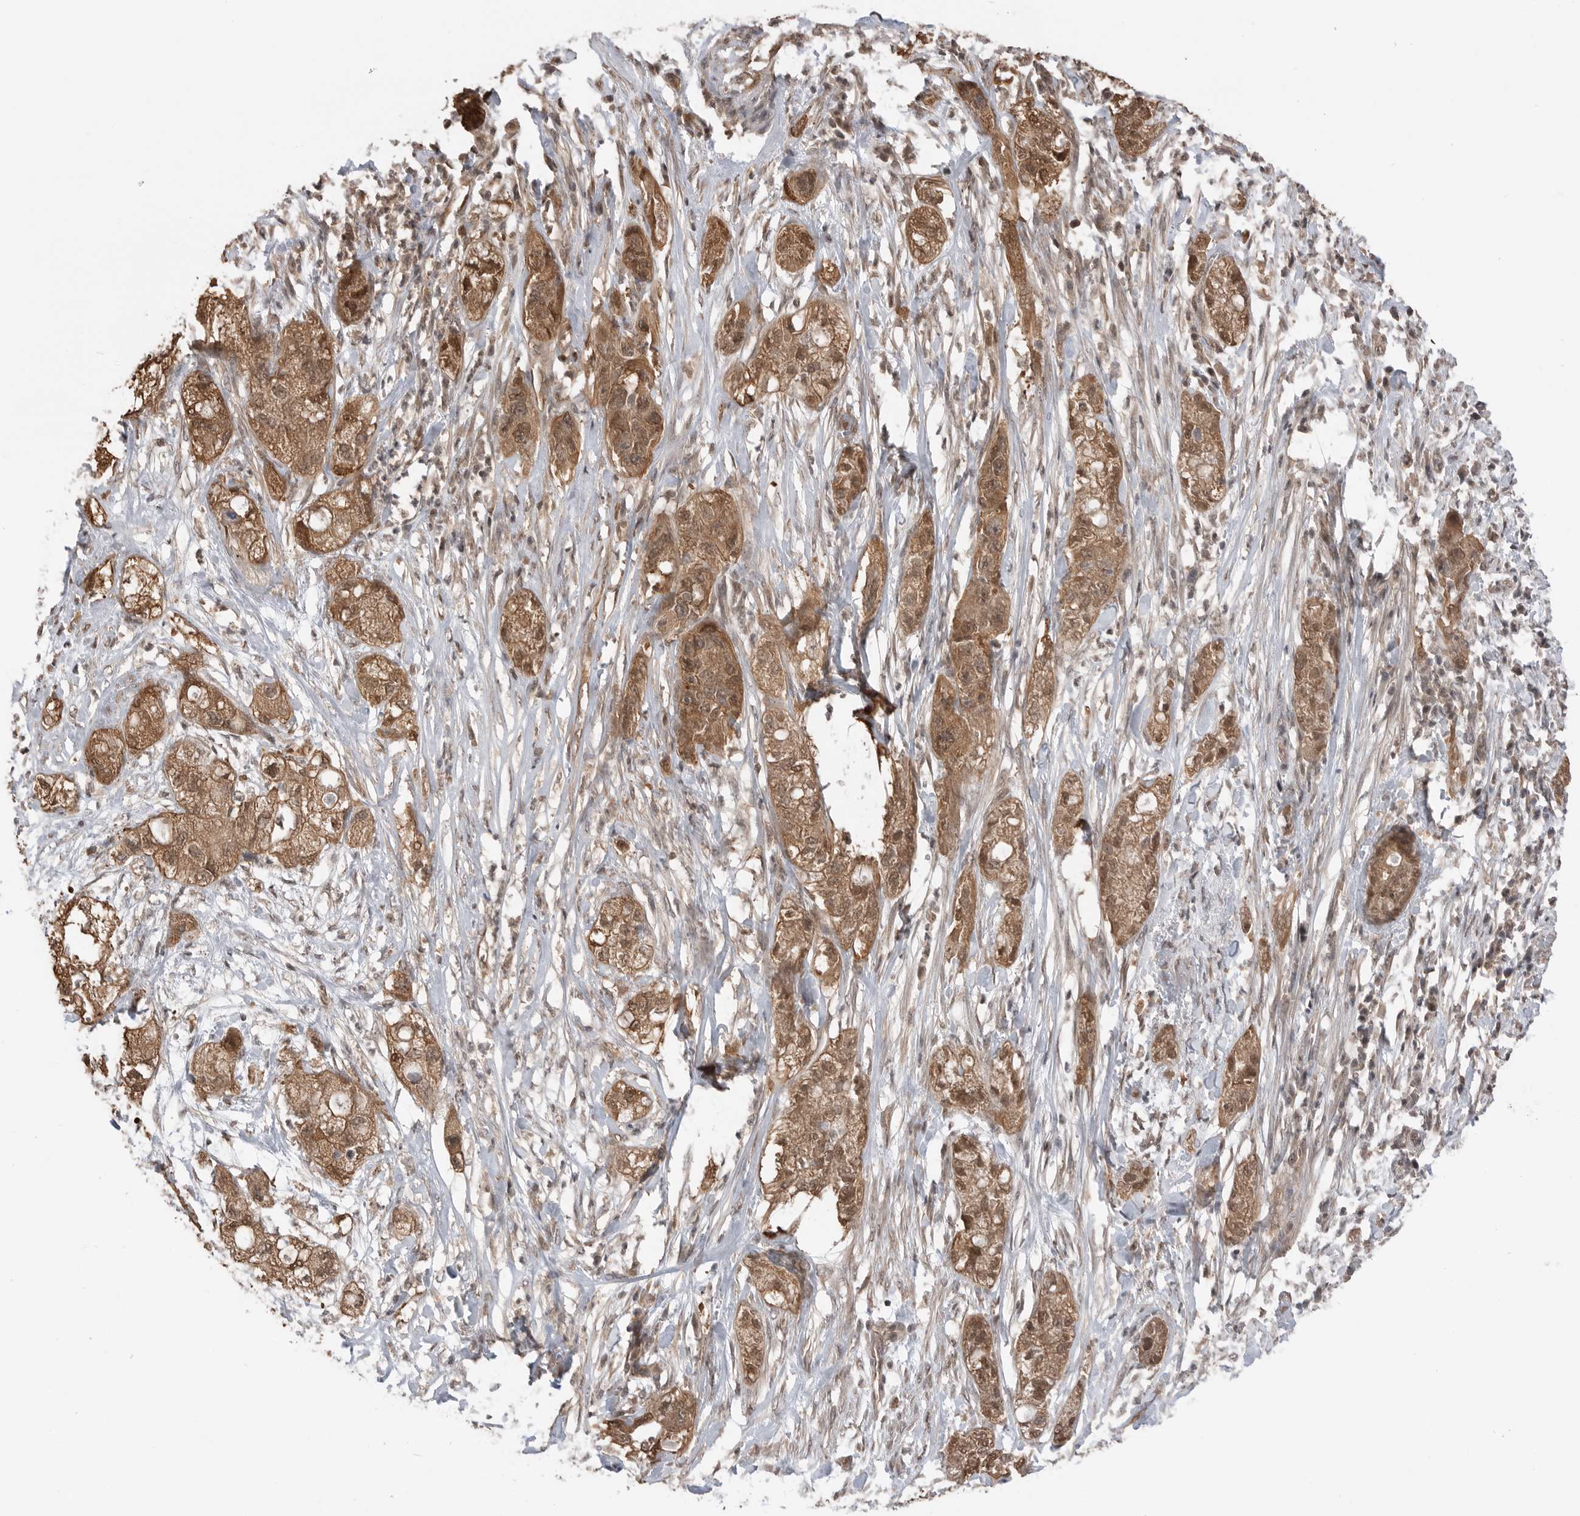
{"staining": {"intensity": "moderate", "quantity": ">75%", "location": "cytoplasmic/membranous"}, "tissue": "pancreatic cancer", "cell_type": "Tumor cells", "image_type": "cancer", "snomed": [{"axis": "morphology", "description": "Adenocarcinoma, NOS"}, {"axis": "topography", "description": "Pancreas"}], "caption": "The immunohistochemical stain highlights moderate cytoplasmic/membranous staining in tumor cells of pancreatic adenocarcinoma tissue.", "gene": "PEAK1", "patient": {"sex": "female", "age": 78}}